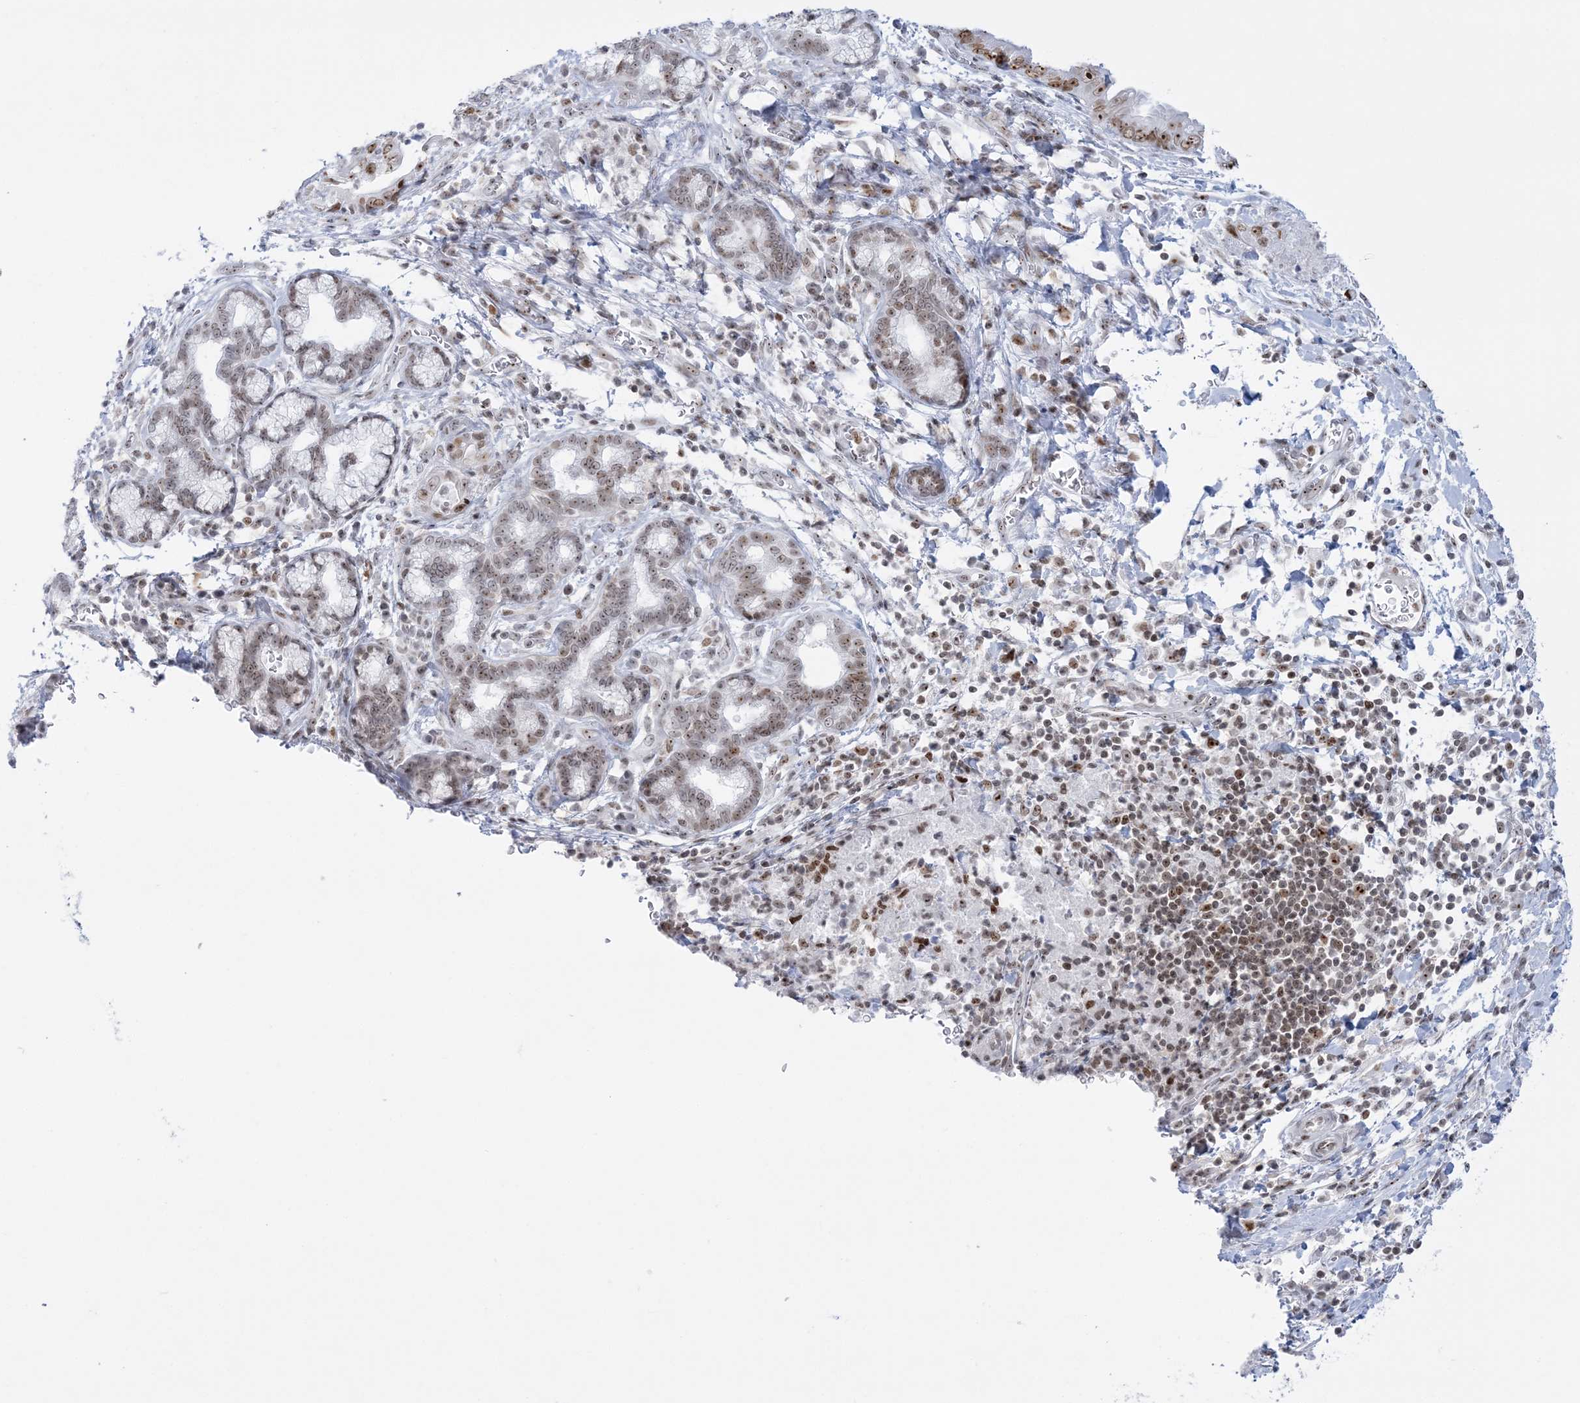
{"staining": {"intensity": "moderate", "quantity": ">75%", "location": "nuclear"}, "tissue": "pancreatic cancer", "cell_type": "Tumor cells", "image_type": "cancer", "snomed": [{"axis": "morphology", "description": "Adenocarcinoma, NOS"}, {"axis": "topography", "description": "Pancreas"}], "caption": "Immunohistochemistry (DAB (3,3'-diaminobenzidine)) staining of pancreatic adenocarcinoma displays moderate nuclear protein positivity in about >75% of tumor cells.", "gene": "DDX21", "patient": {"sex": "male", "age": 75}}